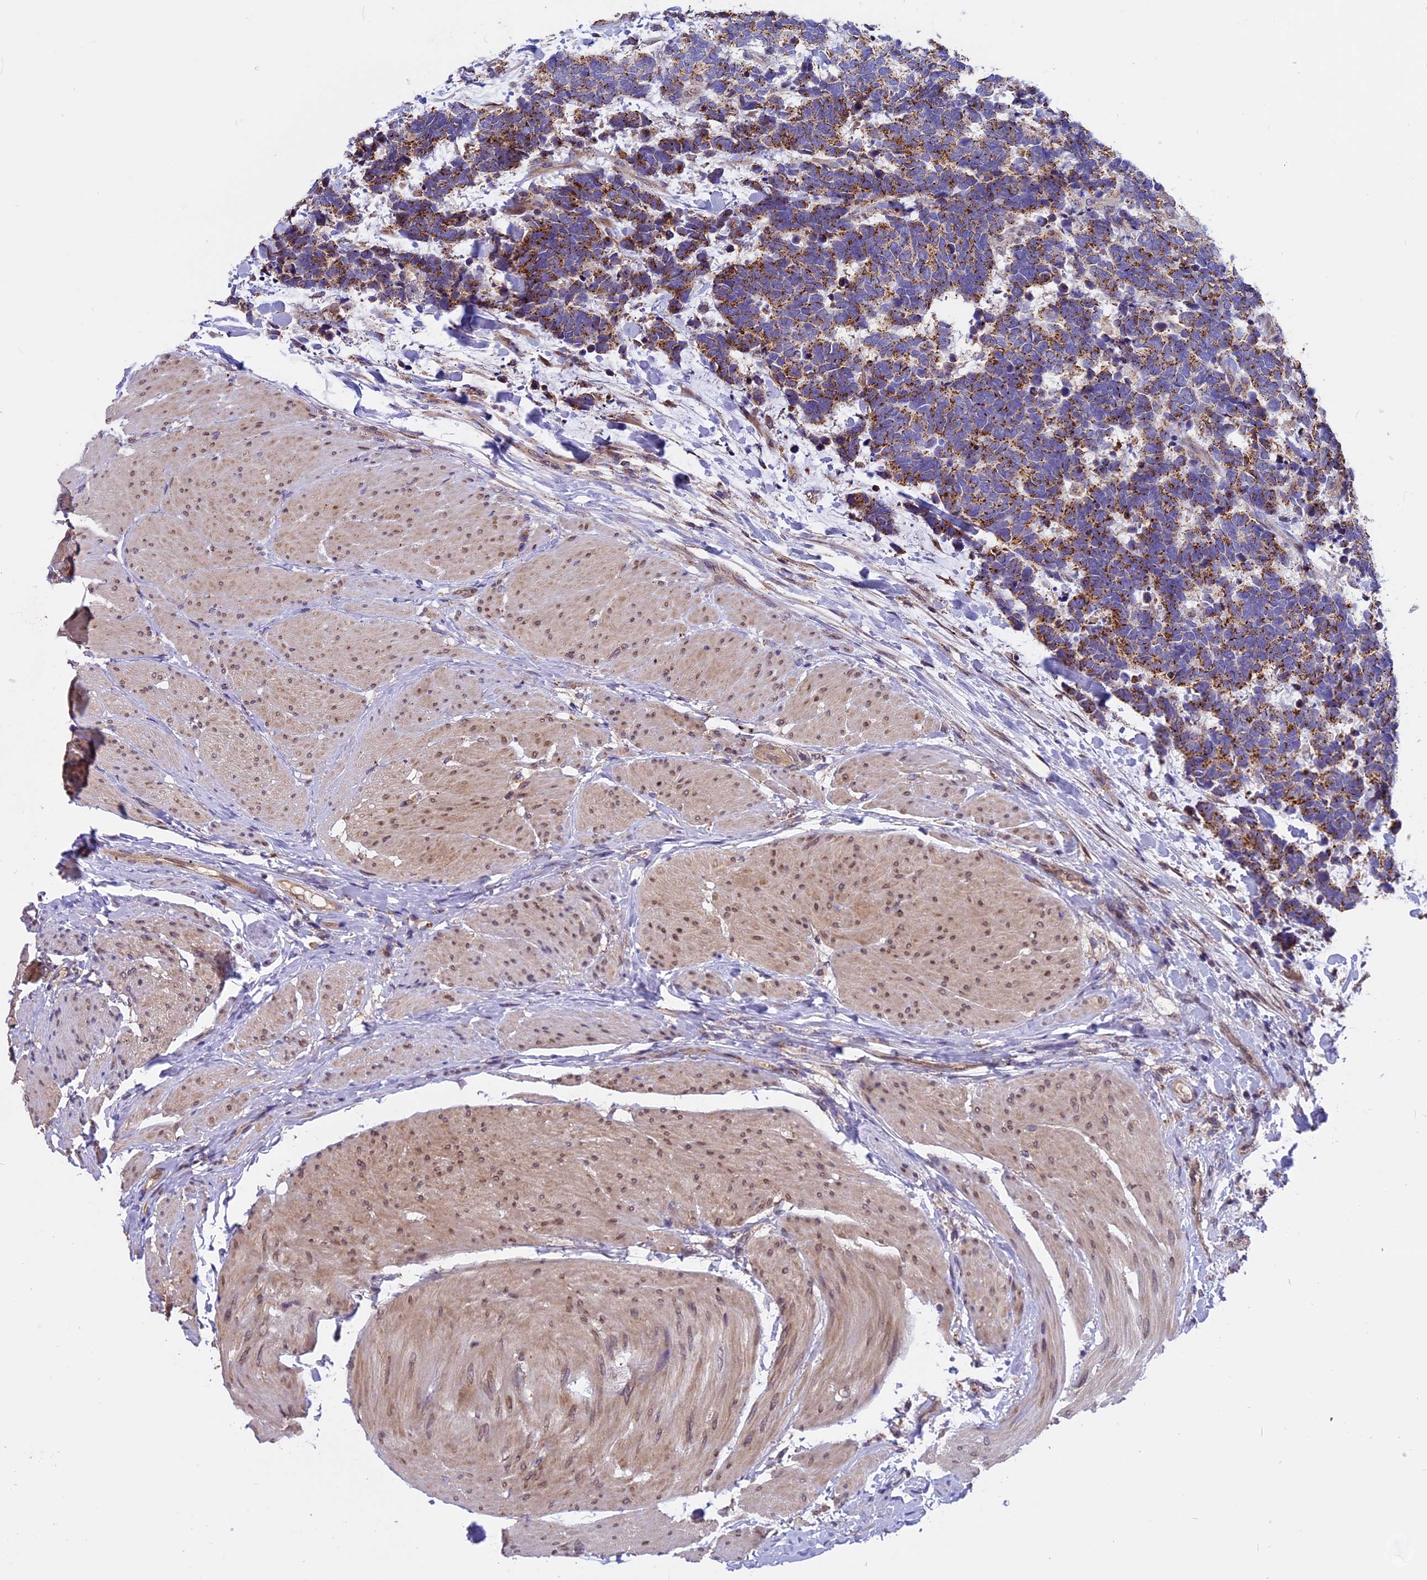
{"staining": {"intensity": "moderate", "quantity": ">75%", "location": "cytoplasmic/membranous"}, "tissue": "carcinoid", "cell_type": "Tumor cells", "image_type": "cancer", "snomed": [{"axis": "morphology", "description": "Carcinoma, NOS"}, {"axis": "morphology", "description": "Carcinoid, malignant, NOS"}, {"axis": "topography", "description": "Urinary bladder"}], "caption": "DAB (3,3'-diaminobenzidine) immunohistochemical staining of human carcinoid exhibits moderate cytoplasmic/membranous protein staining in about >75% of tumor cells. (Brightfield microscopy of DAB IHC at high magnification).", "gene": "CHMP2A", "patient": {"sex": "male", "age": 57}}